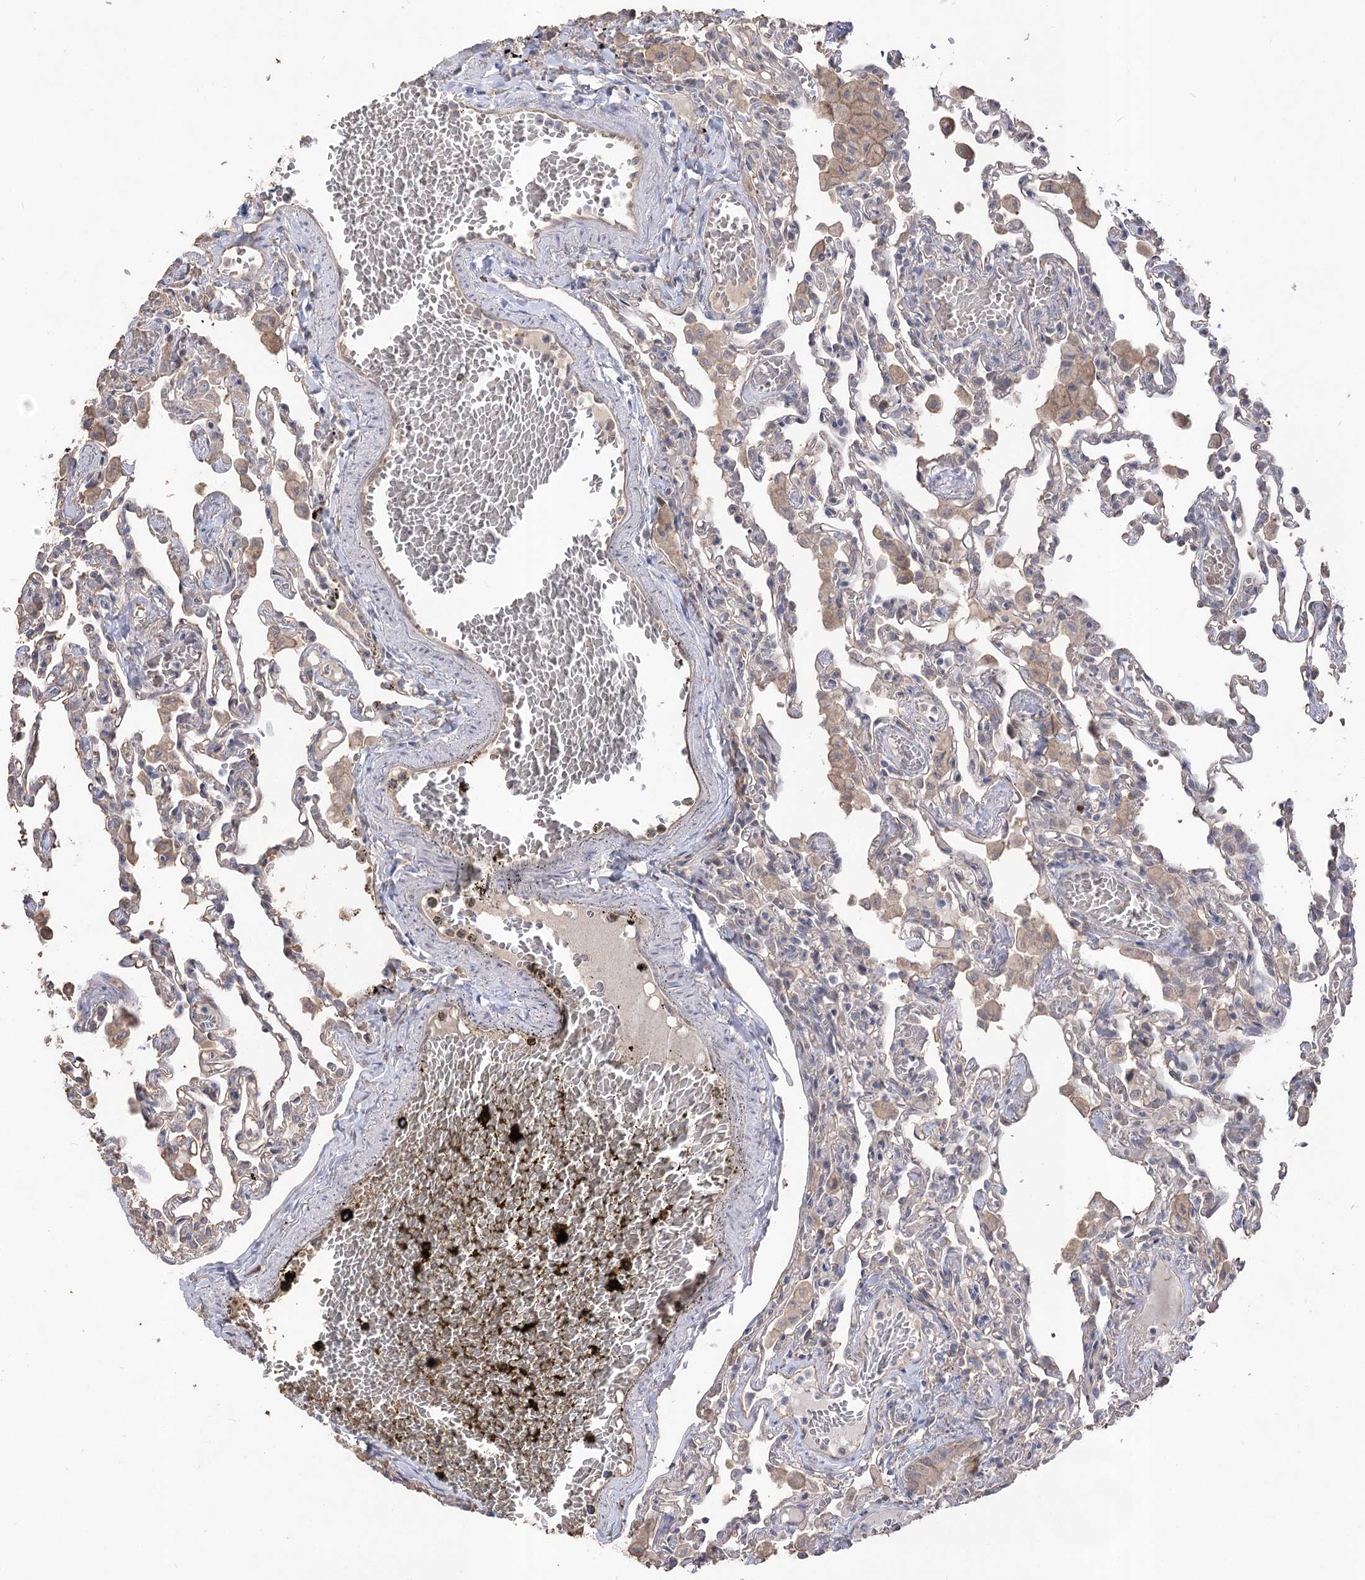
{"staining": {"intensity": "weak", "quantity": "<25%", "location": "cytoplasmic/membranous"}, "tissue": "lung", "cell_type": "Alveolar cells", "image_type": "normal", "snomed": [{"axis": "morphology", "description": "Normal tissue, NOS"}, {"axis": "topography", "description": "Bronchus"}, {"axis": "topography", "description": "Lung"}], "caption": "A micrograph of lung stained for a protein exhibits no brown staining in alveolar cells. (IHC, brightfield microscopy, high magnification).", "gene": "R3HDM2", "patient": {"sex": "female", "age": 49}}